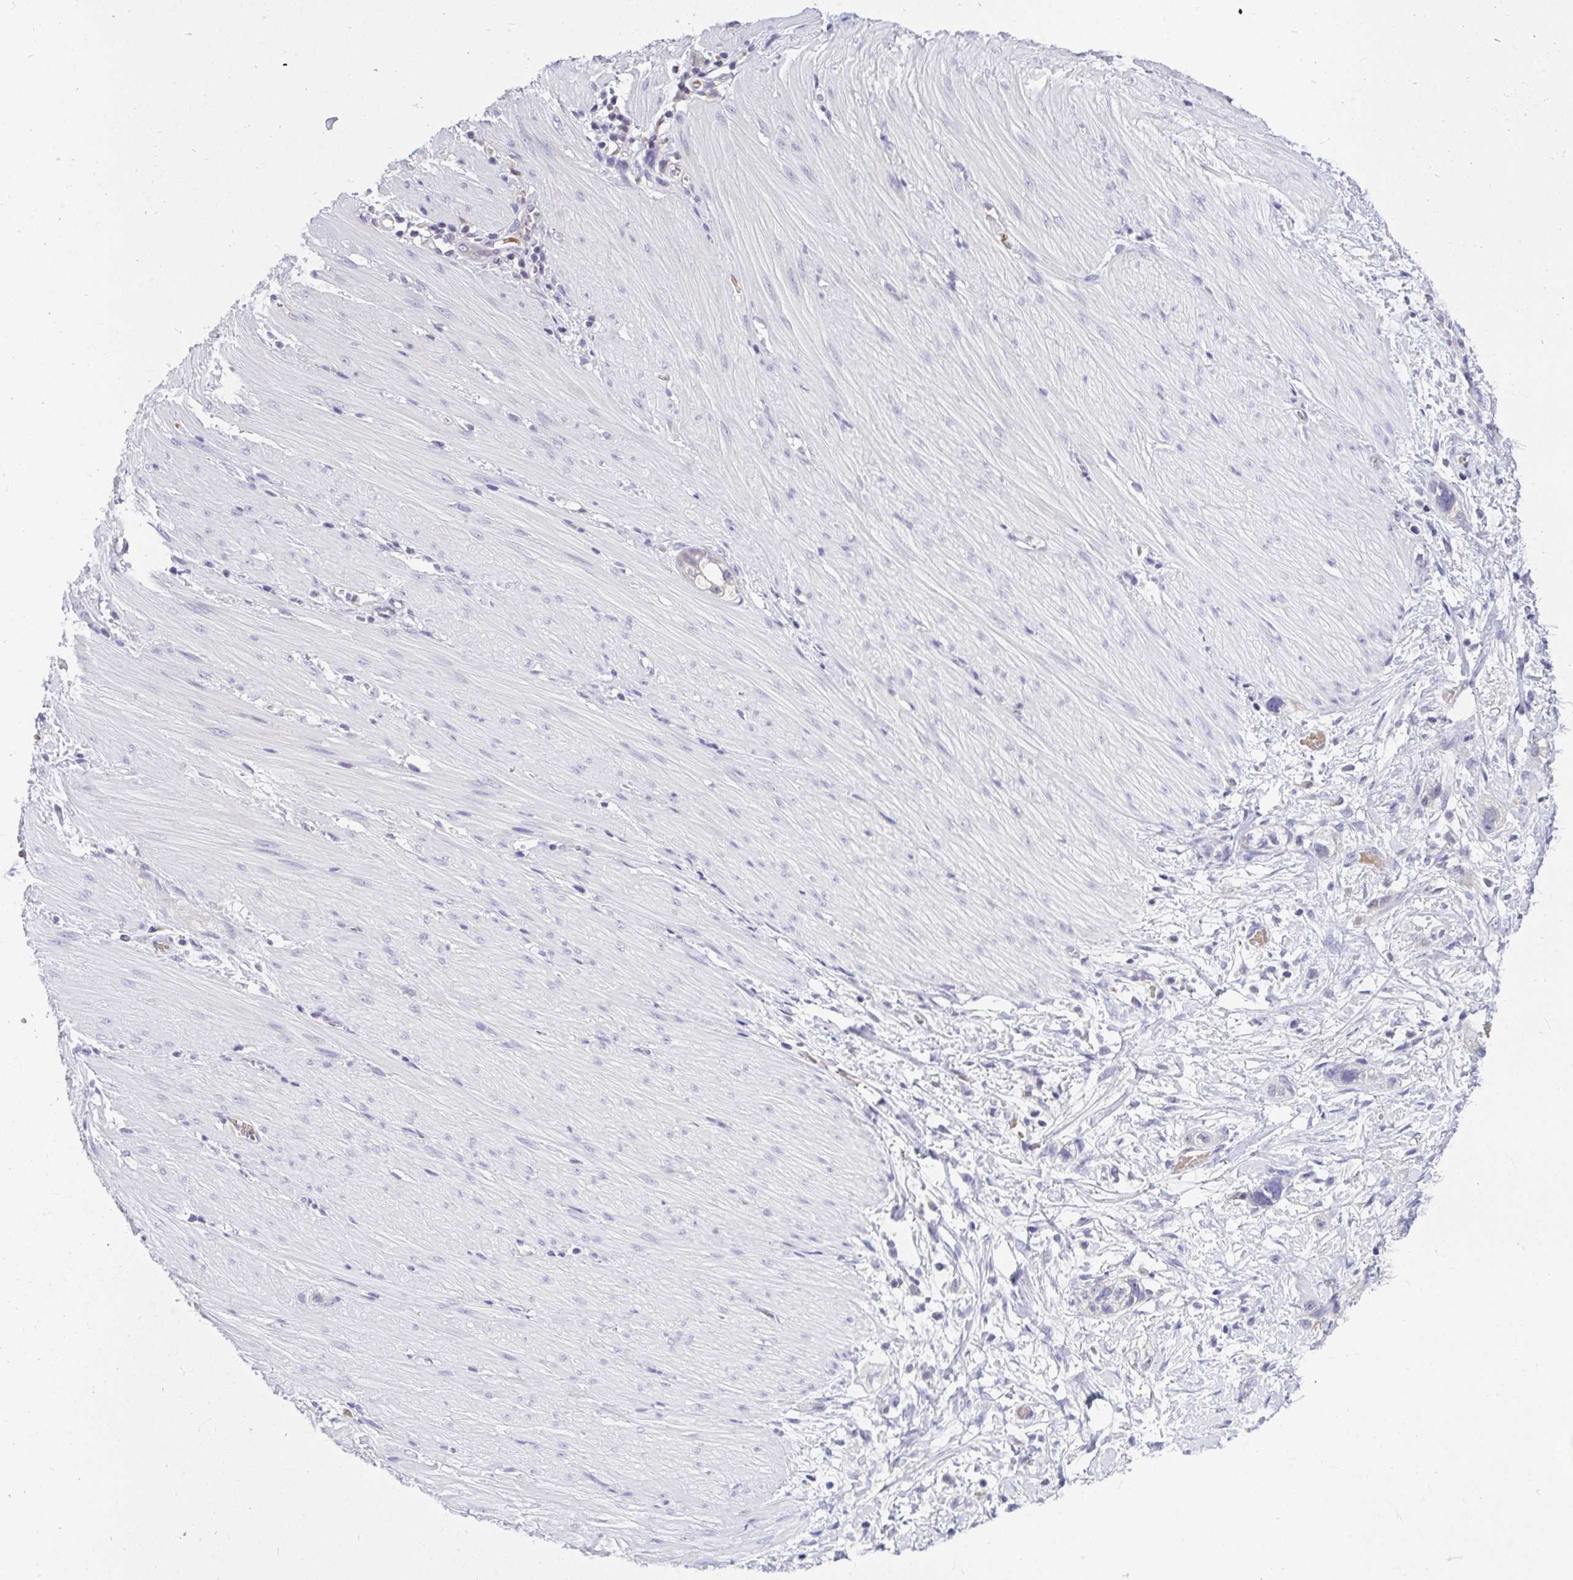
{"staining": {"intensity": "negative", "quantity": "none", "location": "none"}, "tissue": "stomach cancer", "cell_type": "Tumor cells", "image_type": "cancer", "snomed": [{"axis": "morphology", "description": "Adenocarcinoma, NOS"}, {"axis": "topography", "description": "Stomach"}, {"axis": "topography", "description": "Stomach, lower"}], "caption": "Protein analysis of stomach adenocarcinoma demonstrates no significant expression in tumor cells.", "gene": "PPP1CA", "patient": {"sex": "female", "age": 48}}